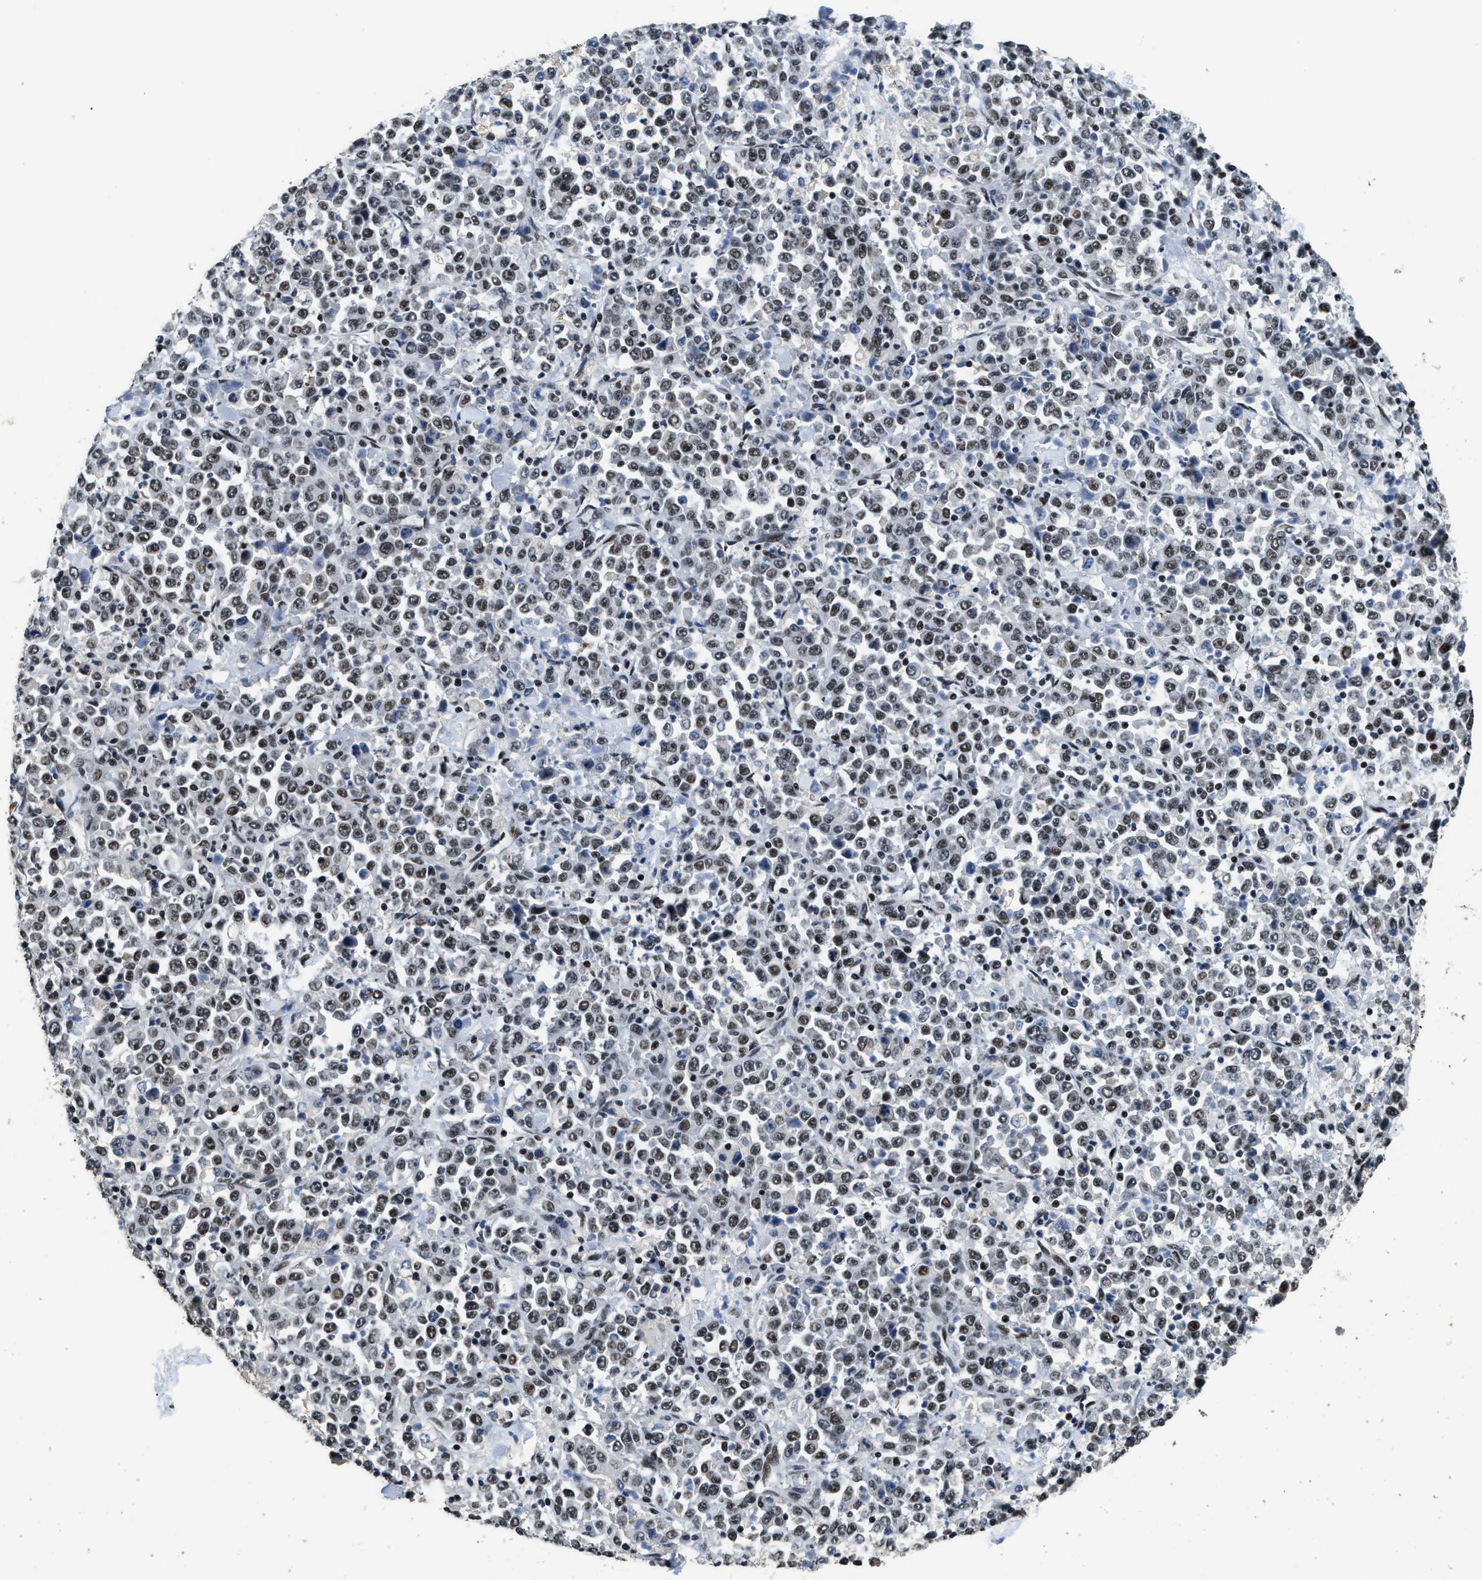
{"staining": {"intensity": "weak", "quantity": ">75%", "location": "nuclear"}, "tissue": "stomach cancer", "cell_type": "Tumor cells", "image_type": "cancer", "snomed": [{"axis": "morphology", "description": "Normal tissue, NOS"}, {"axis": "morphology", "description": "Adenocarcinoma, NOS"}, {"axis": "topography", "description": "Stomach, upper"}, {"axis": "topography", "description": "Stomach"}], "caption": "Brown immunohistochemical staining in stomach cancer (adenocarcinoma) shows weak nuclear staining in approximately >75% of tumor cells.", "gene": "RAD21", "patient": {"sex": "male", "age": 59}}